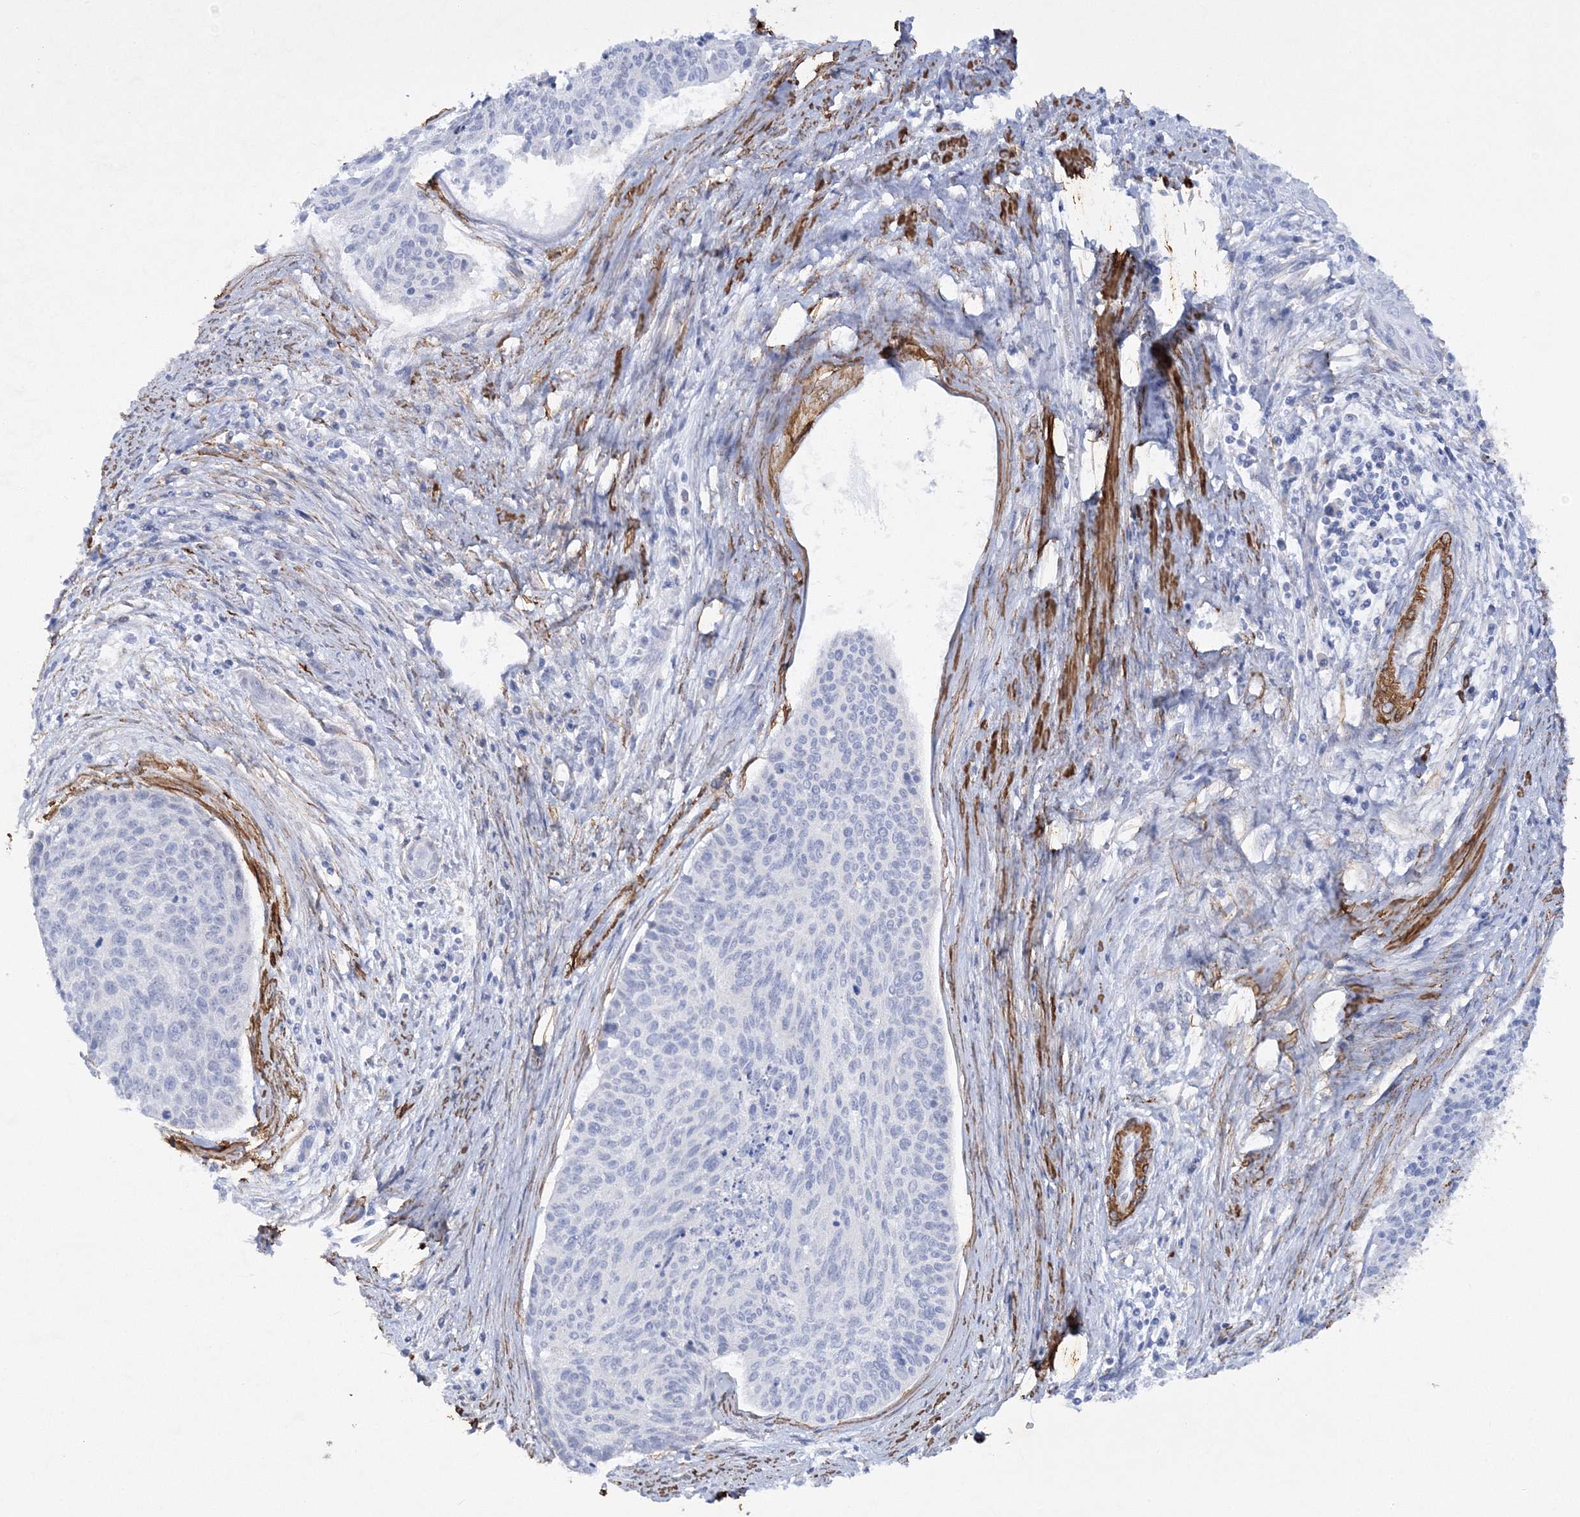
{"staining": {"intensity": "negative", "quantity": "none", "location": "none"}, "tissue": "cervical cancer", "cell_type": "Tumor cells", "image_type": "cancer", "snomed": [{"axis": "morphology", "description": "Squamous cell carcinoma, NOS"}, {"axis": "topography", "description": "Cervix"}], "caption": "Immunohistochemical staining of cervical squamous cell carcinoma exhibits no significant expression in tumor cells. (DAB (3,3'-diaminobenzidine) IHC visualized using brightfield microscopy, high magnification).", "gene": "RTN2", "patient": {"sex": "female", "age": 55}}